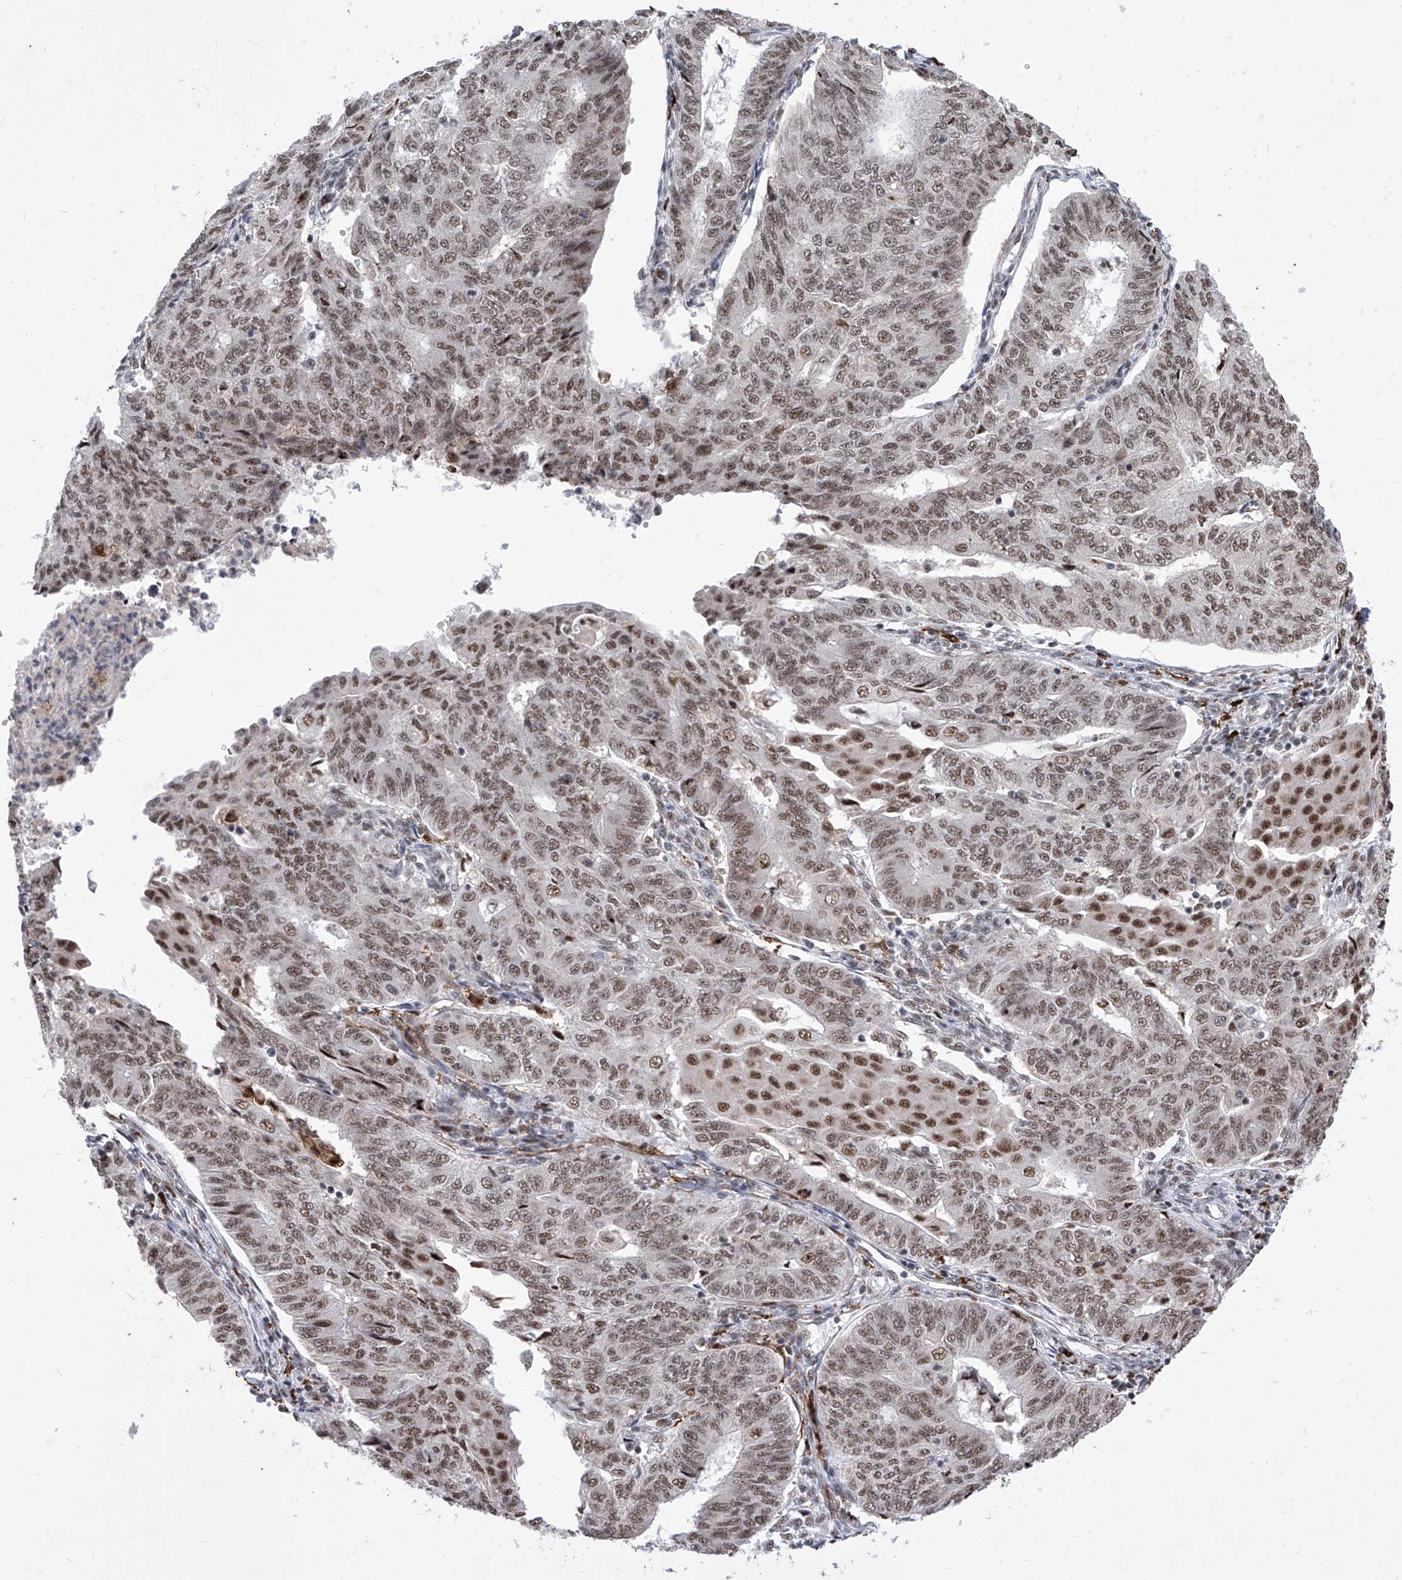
{"staining": {"intensity": "moderate", "quantity": ">75%", "location": "nuclear"}, "tissue": "endometrial cancer", "cell_type": "Tumor cells", "image_type": "cancer", "snomed": [{"axis": "morphology", "description": "Adenocarcinoma, NOS"}, {"axis": "topography", "description": "Endometrium"}], "caption": "A high-resolution image shows IHC staining of endometrial cancer (adenocarcinoma), which displays moderate nuclear expression in about >75% of tumor cells.", "gene": "PHF5A", "patient": {"sex": "female", "age": 32}}